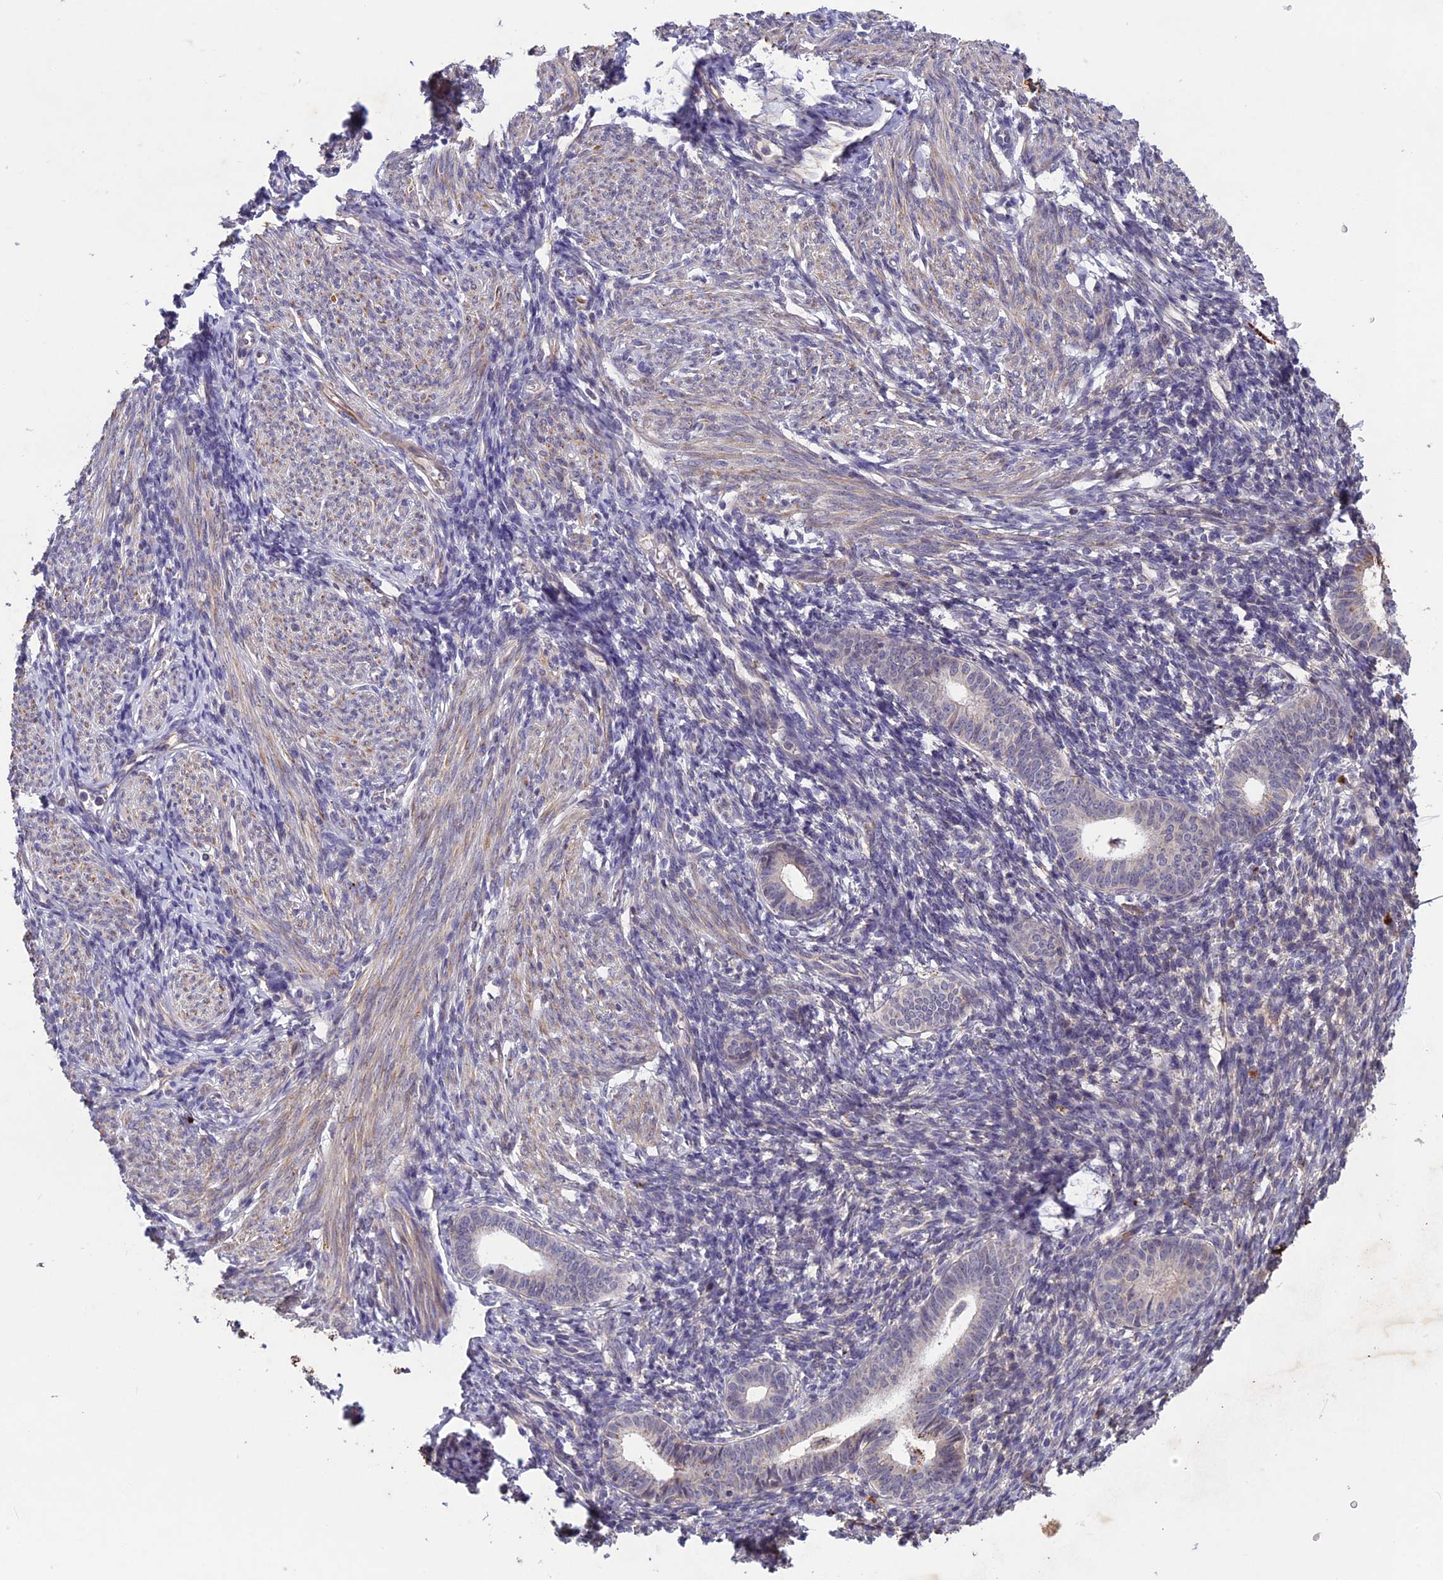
{"staining": {"intensity": "negative", "quantity": "none", "location": "none"}, "tissue": "endometrium", "cell_type": "Cells in endometrial stroma", "image_type": "normal", "snomed": [{"axis": "morphology", "description": "Normal tissue, NOS"}, {"axis": "morphology", "description": "Adenocarcinoma, NOS"}, {"axis": "topography", "description": "Endometrium"}], "caption": "Cells in endometrial stroma show no significant positivity in normal endometrium. Nuclei are stained in blue.", "gene": "ADO", "patient": {"sex": "female", "age": 57}}